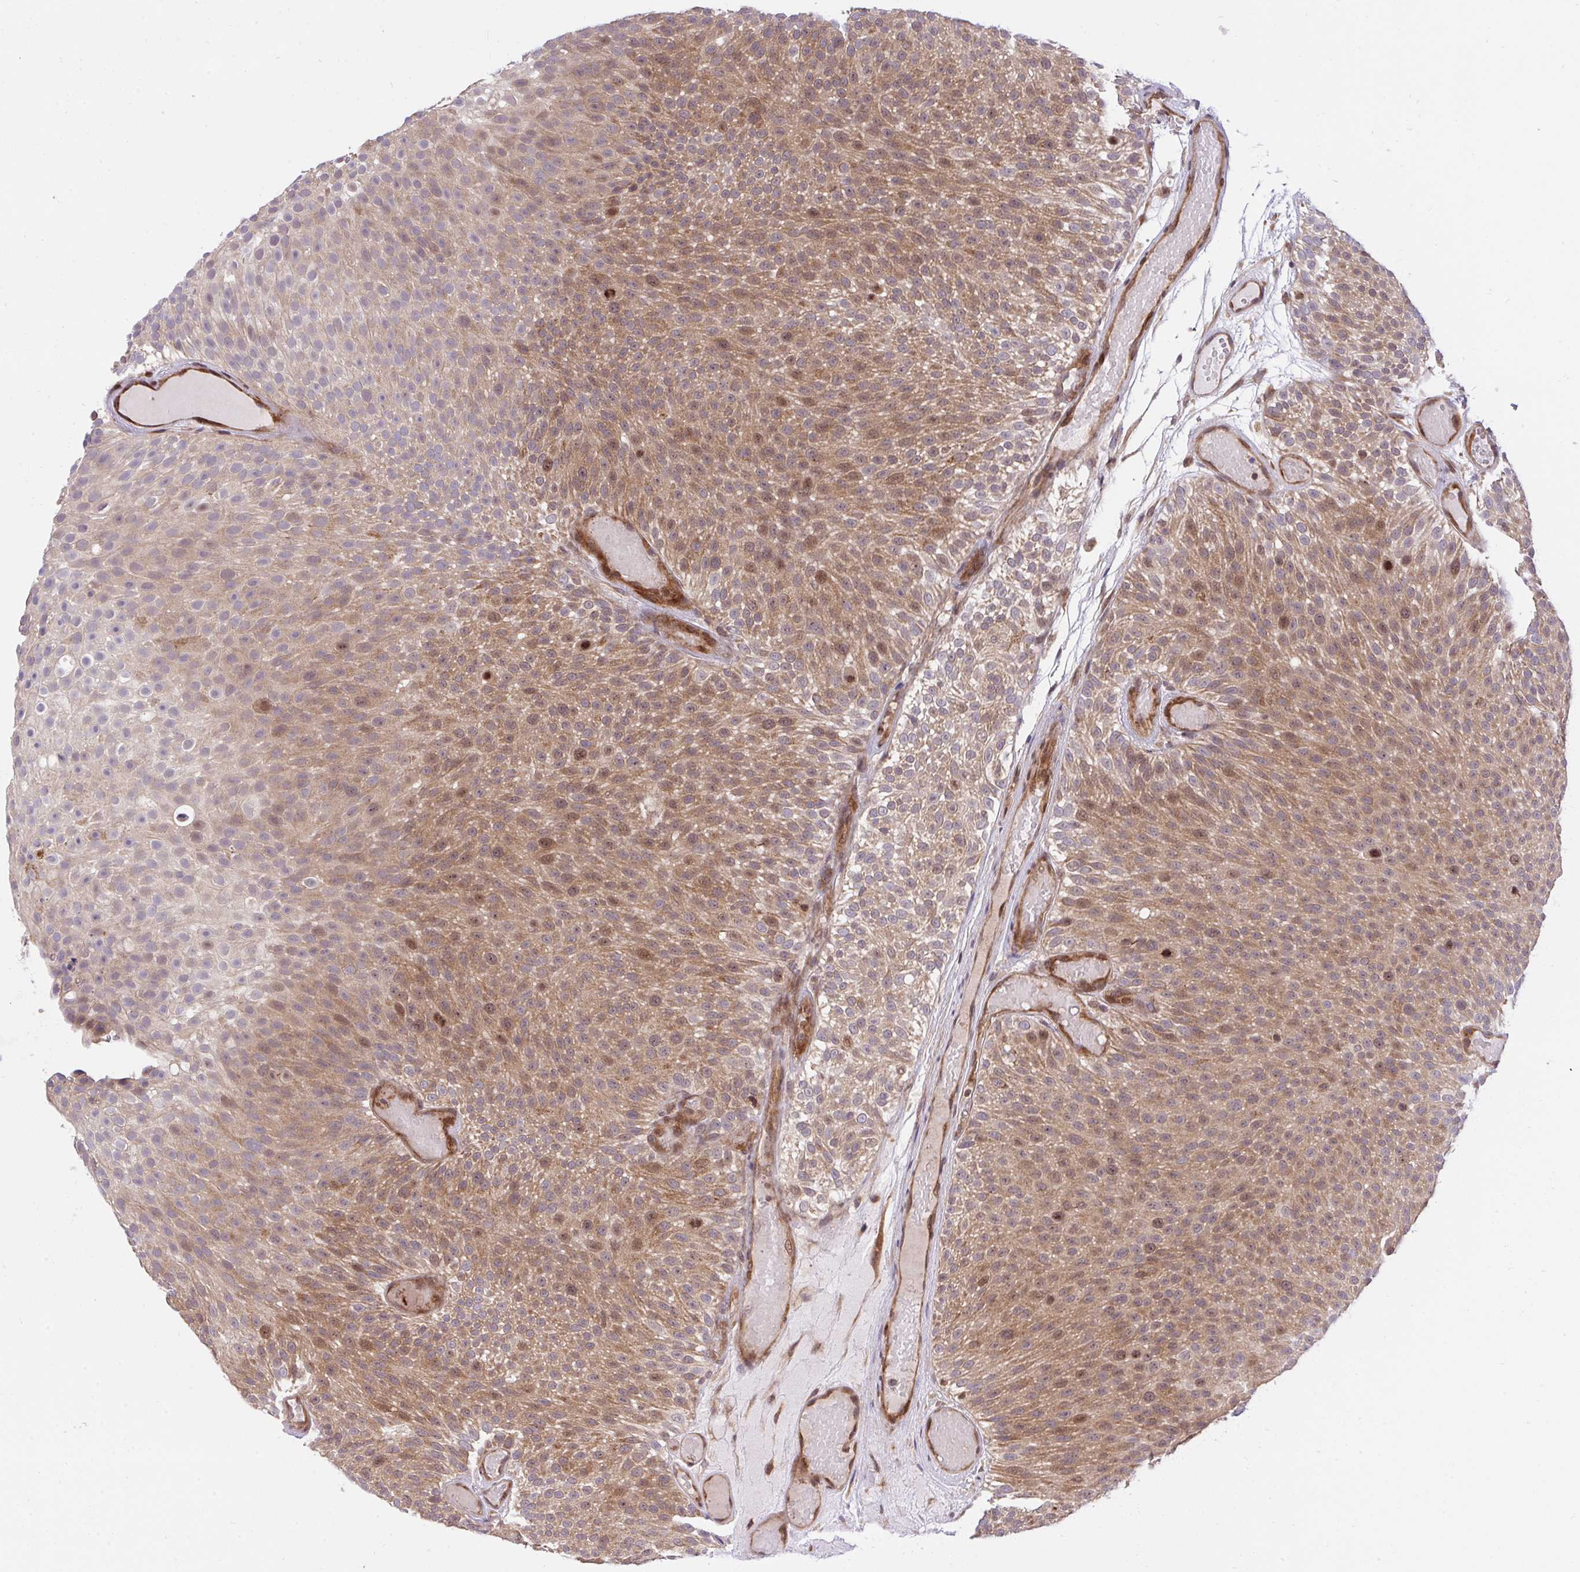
{"staining": {"intensity": "moderate", "quantity": "25%-75%", "location": "cytoplasmic/membranous"}, "tissue": "urothelial cancer", "cell_type": "Tumor cells", "image_type": "cancer", "snomed": [{"axis": "morphology", "description": "Urothelial carcinoma, Low grade"}, {"axis": "topography", "description": "Urinary bladder"}], "caption": "High-power microscopy captured an immunohistochemistry (IHC) photomicrograph of low-grade urothelial carcinoma, revealing moderate cytoplasmic/membranous expression in about 25%-75% of tumor cells.", "gene": "ERI1", "patient": {"sex": "male", "age": 78}}